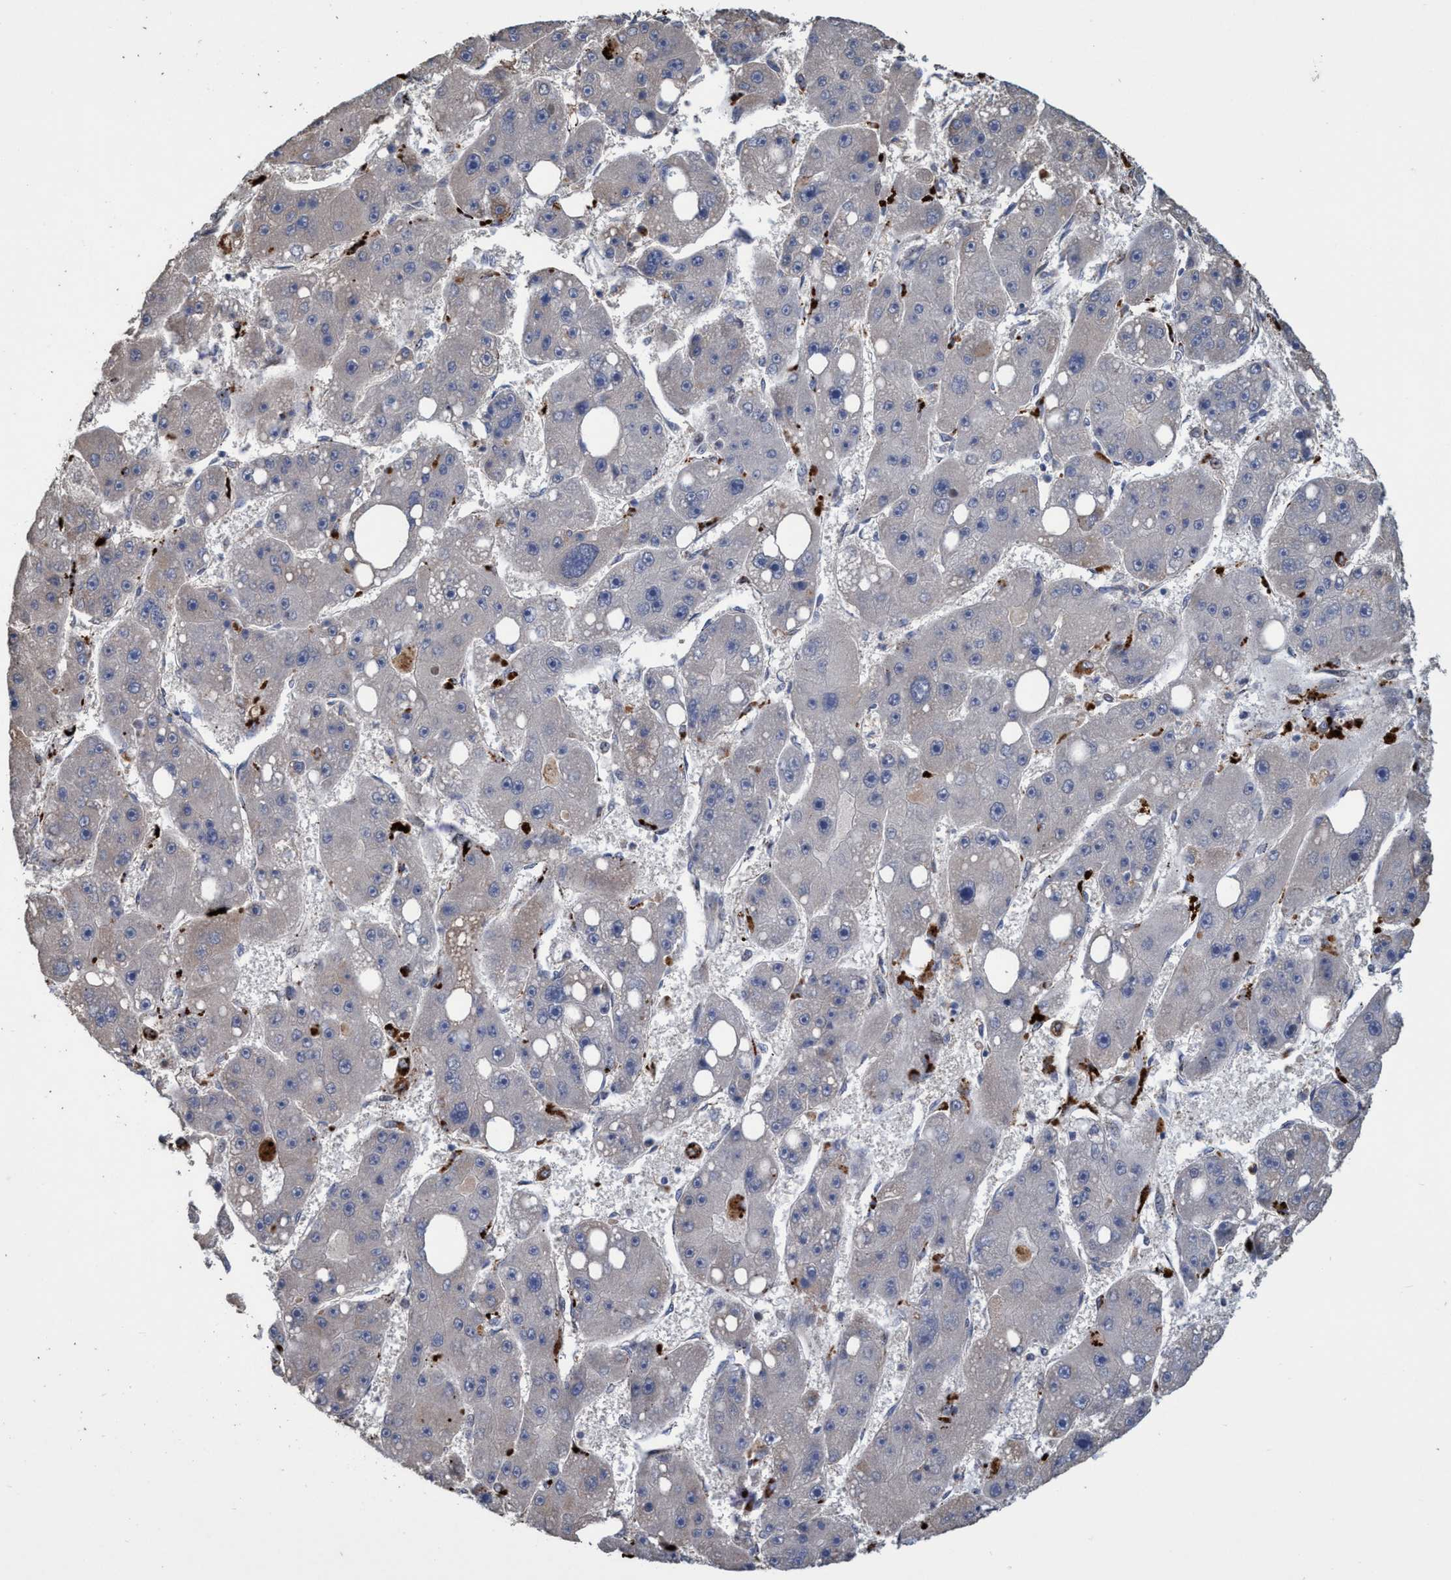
{"staining": {"intensity": "negative", "quantity": "none", "location": "none"}, "tissue": "liver cancer", "cell_type": "Tumor cells", "image_type": "cancer", "snomed": [{"axis": "morphology", "description": "Carcinoma, Hepatocellular, NOS"}, {"axis": "topography", "description": "Liver"}], "caption": "Immunohistochemistry (IHC) of hepatocellular carcinoma (liver) shows no expression in tumor cells.", "gene": "BBS9", "patient": {"sex": "female", "age": 61}}